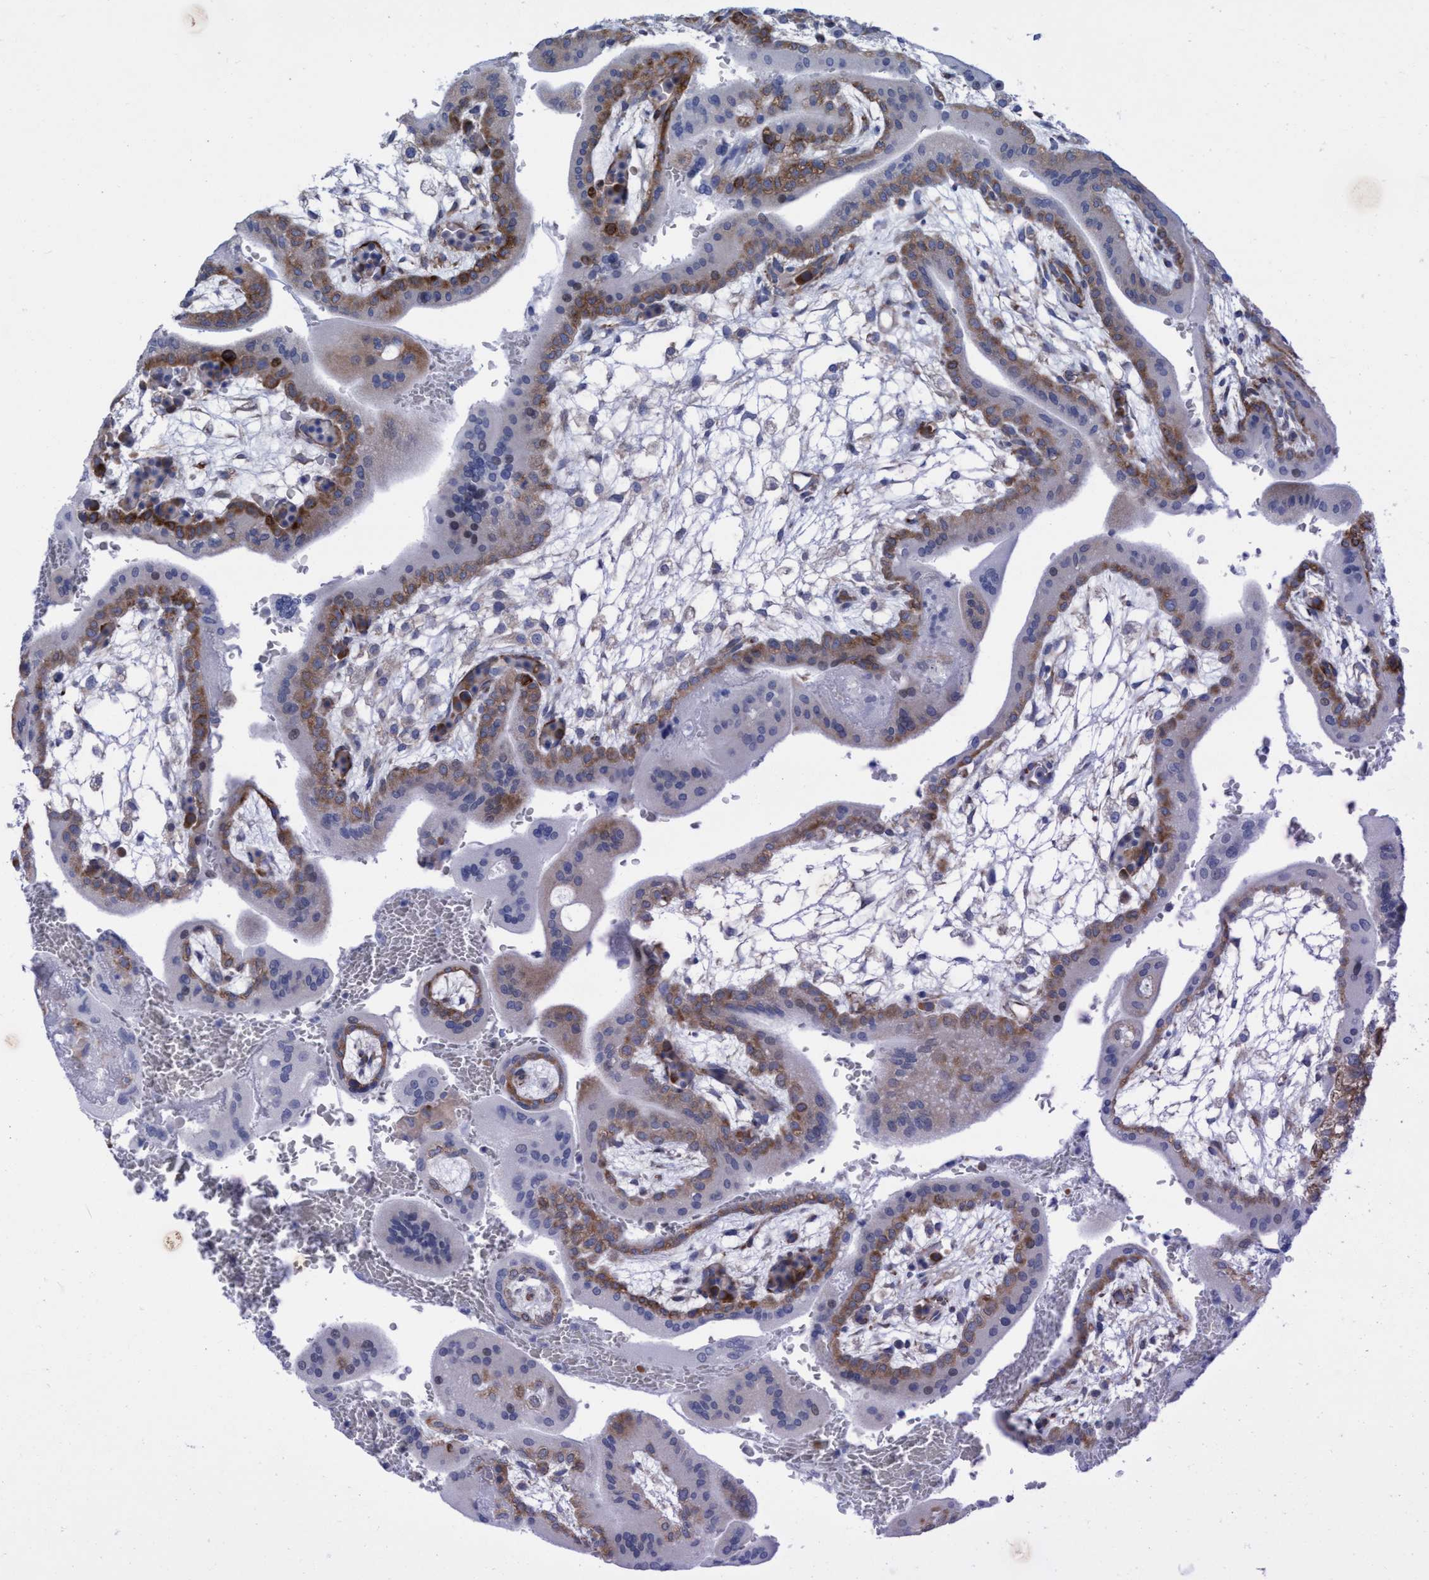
{"staining": {"intensity": "moderate", "quantity": "25%-75%", "location": "cytoplasmic/membranous"}, "tissue": "placenta", "cell_type": "Trophoblastic cells", "image_type": "normal", "snomed": [{"axis": "morphology", "description": "Normal tissue, NOS"}, {"axis": "topography", "description": "Placenta"}], "caption": "Immunohistochemistry of normal placenta exhibits medium levels of moderate cytoplasmic/membranous positivity in about 25%-75% of trophoblastic cells. The protein of interest is stained brown, and the nuclei are stained in blue (DAB IHC with brightfield microscopy, high magnification).", "gene": "R3HCC1", "patient": {"sex": "female", "age": 35}}